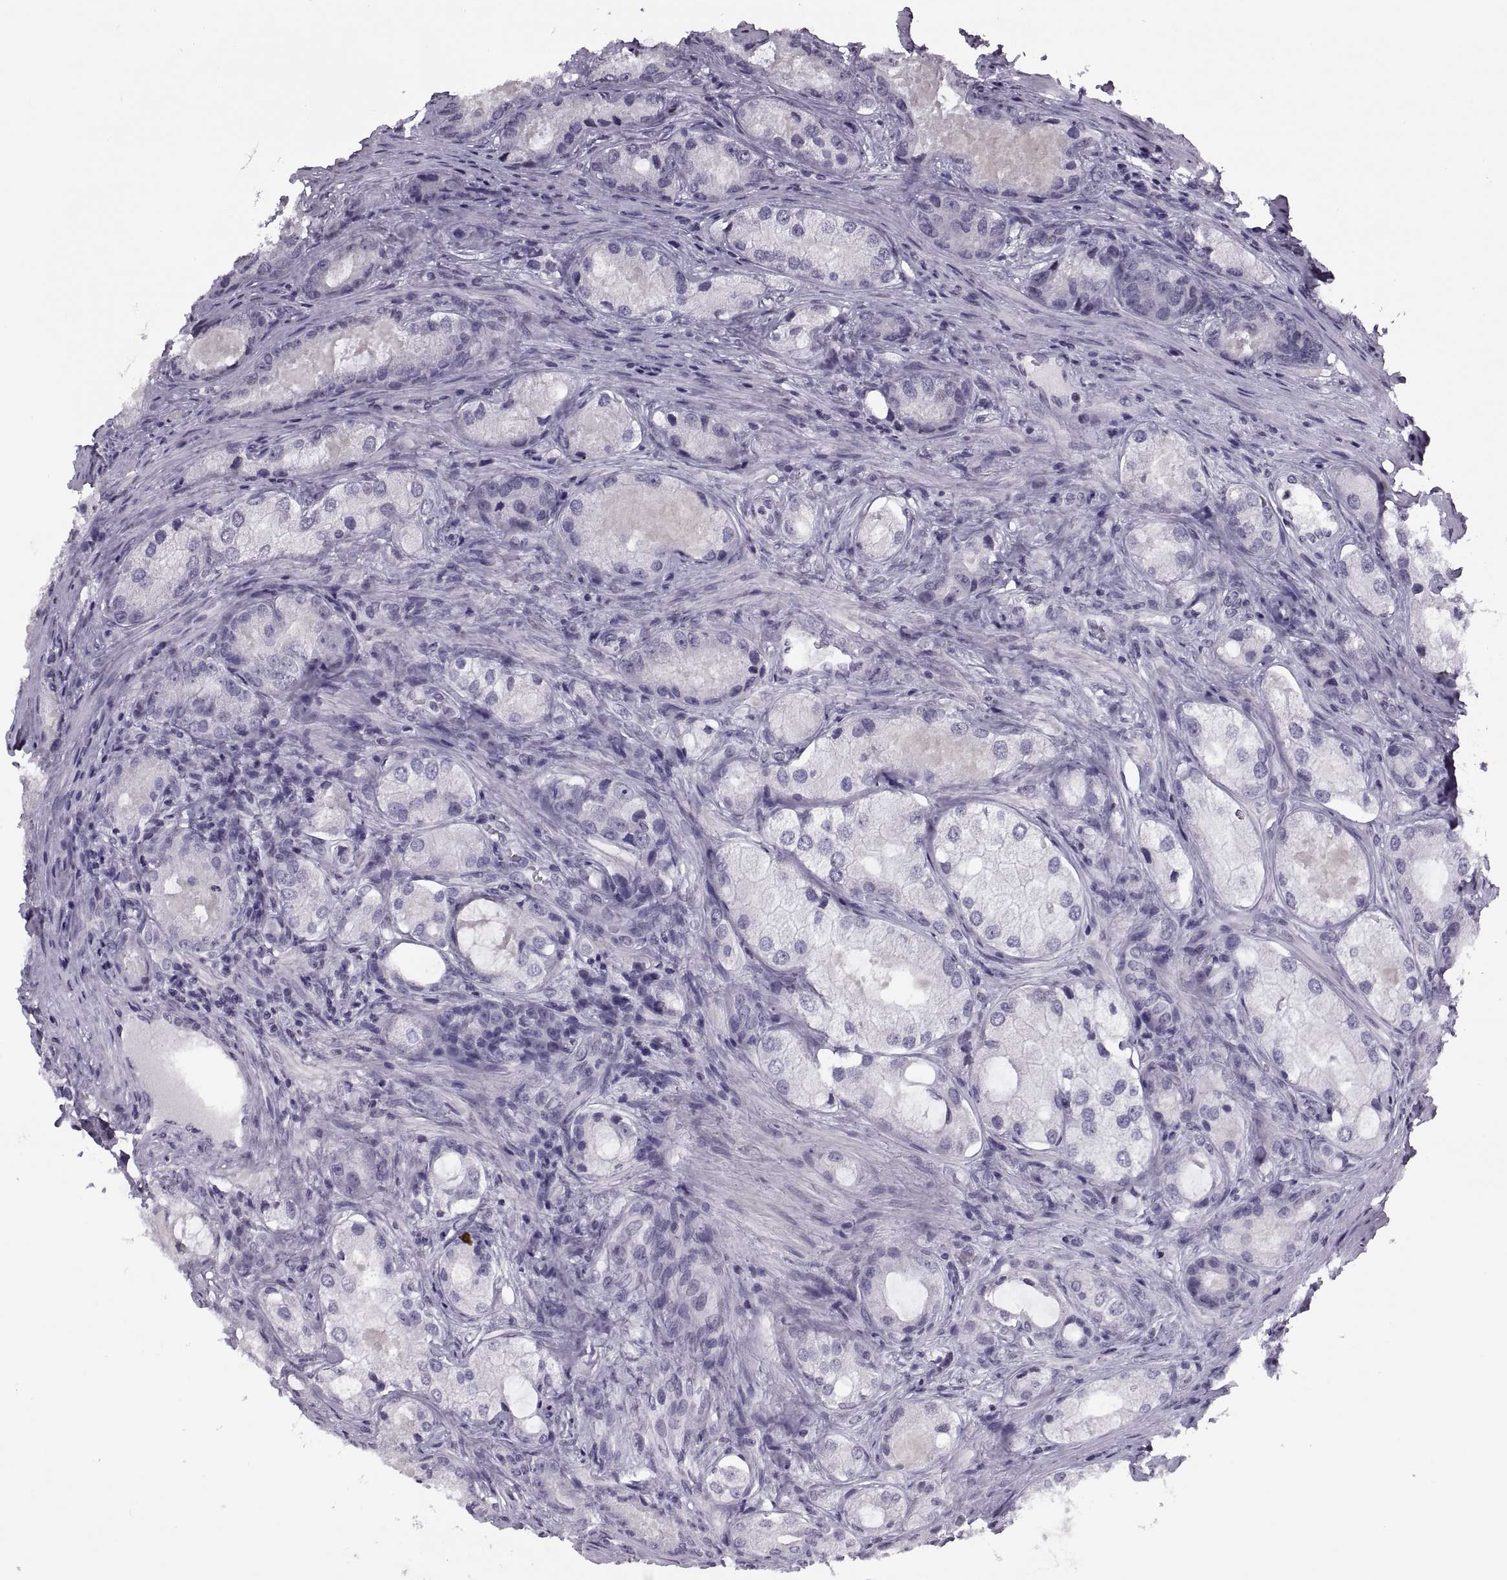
{"staining": {"intensity": "negative", "quantity": "none", "location": "none"}, "tissue": "prostate cancer", "cell_type": "Tumor cells", "image_type": "cancer", "snomed": [{"axis": "morphology", "description": "Adenocarcinoma, Low grade"}, {"axis": "topography", "description": "Prostate"}], "caption": "The immunohistochemistry (IHC) image has no significant positivity in tumor cells of prostate cancer (low-grade adenocarcinoma) tissue. (Immunohistochemistry (ihc), brightfield microscopy, high magnification).", "gene": "H1-8", "patient": {"sex": "male", "age": 68}}